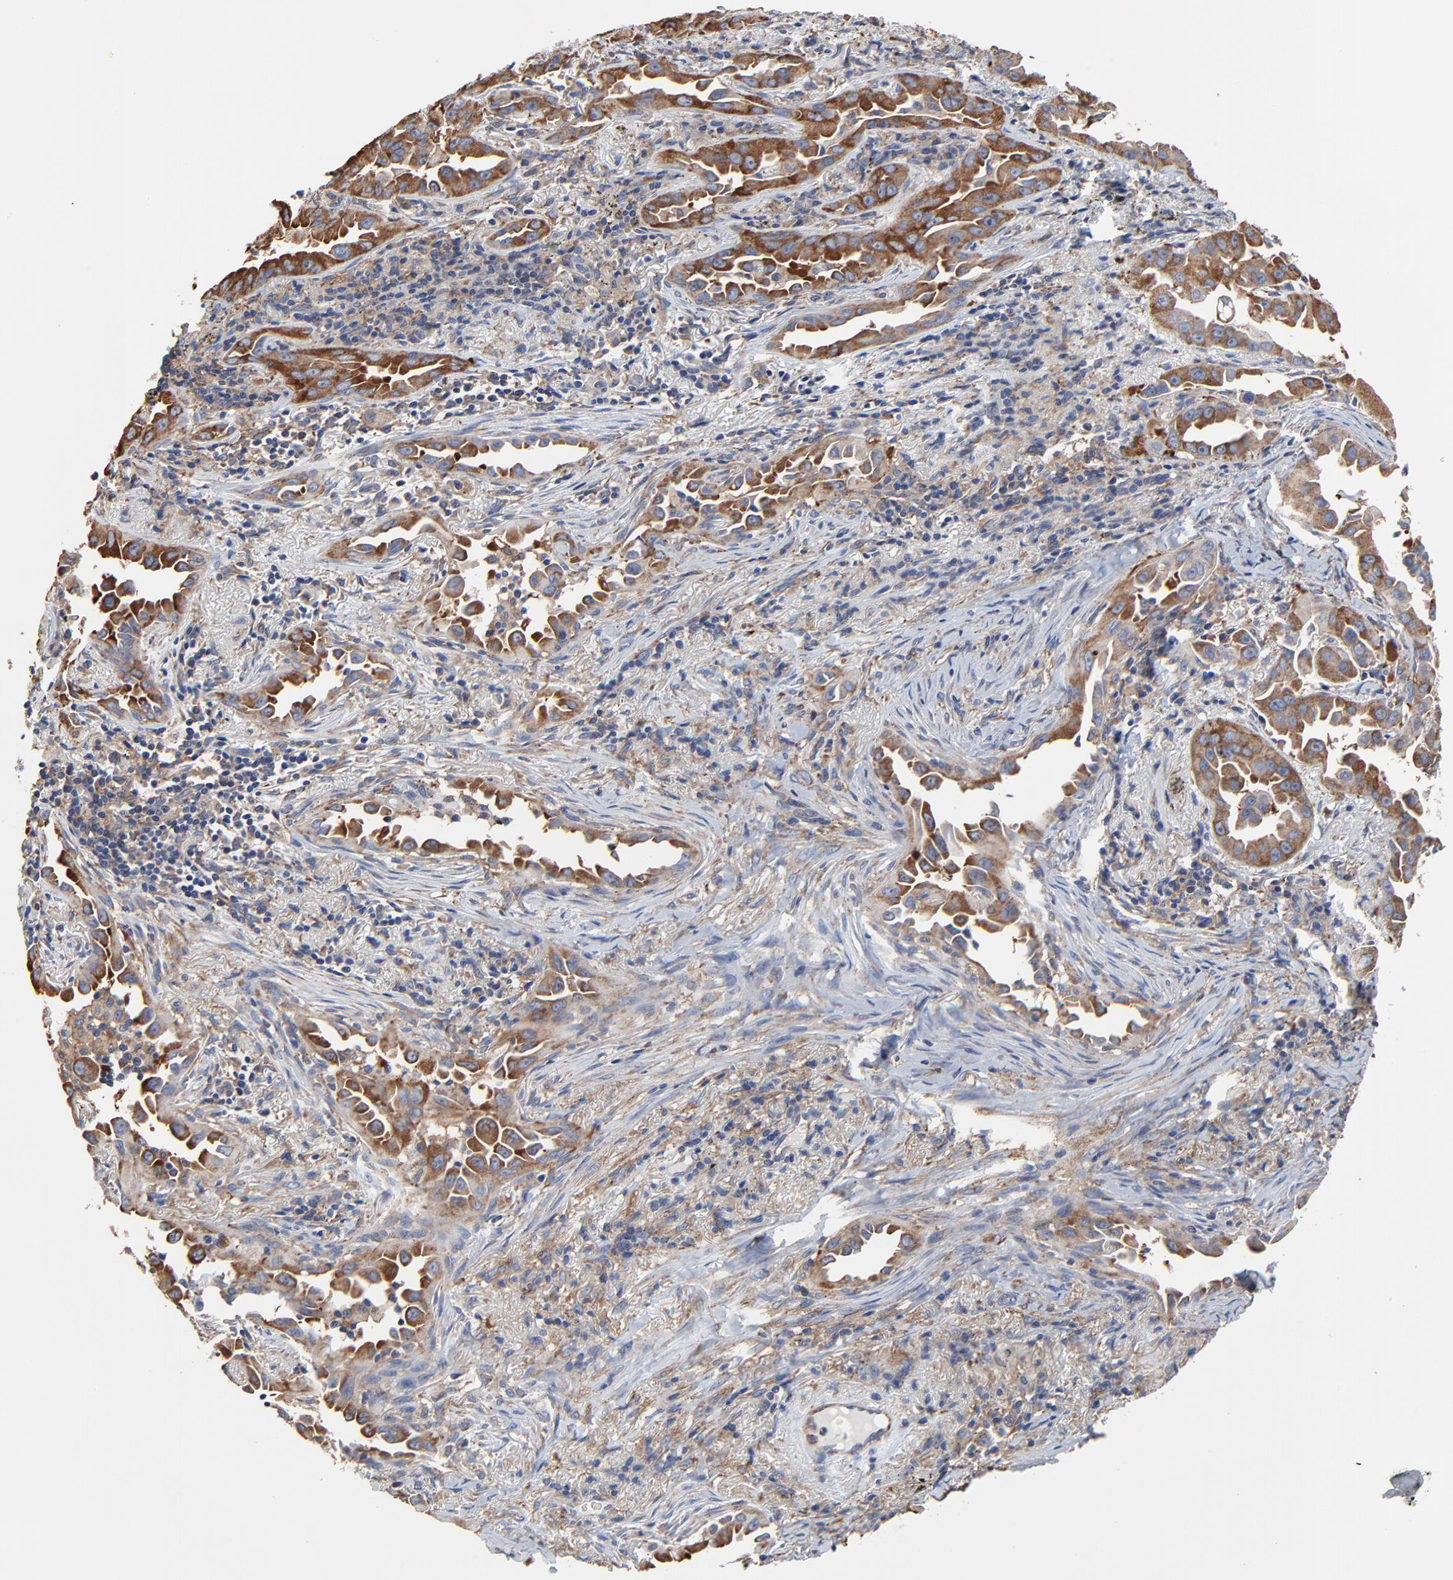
{"staining": {"intensity": "strong", "quantity": ">75%", "location": "cytoplasmic/membranous"}, "tissue": "lung cancer", "cell_type": "Tumor cells", "image_type": "cancer", "snomed": [{"axis": "morphology", "description": "Normal tissue, NOS"}, {"axis": "morphology", "description": "Adenocarcinoma, NOS"}, {"axis": "topography", "description": "Bronchus"}], "caption": "Tumor cells reveal strong cytoplasmic/membranous positivity in about >75% of cells in lung cancer (adenocarcinoma). (Stains: DAB in brown, nuclei in blue, Microscopy: brightfield microscopy at high magnification).", "gene": "NXF3", "patient": {"sex": "male", "age": 68}}